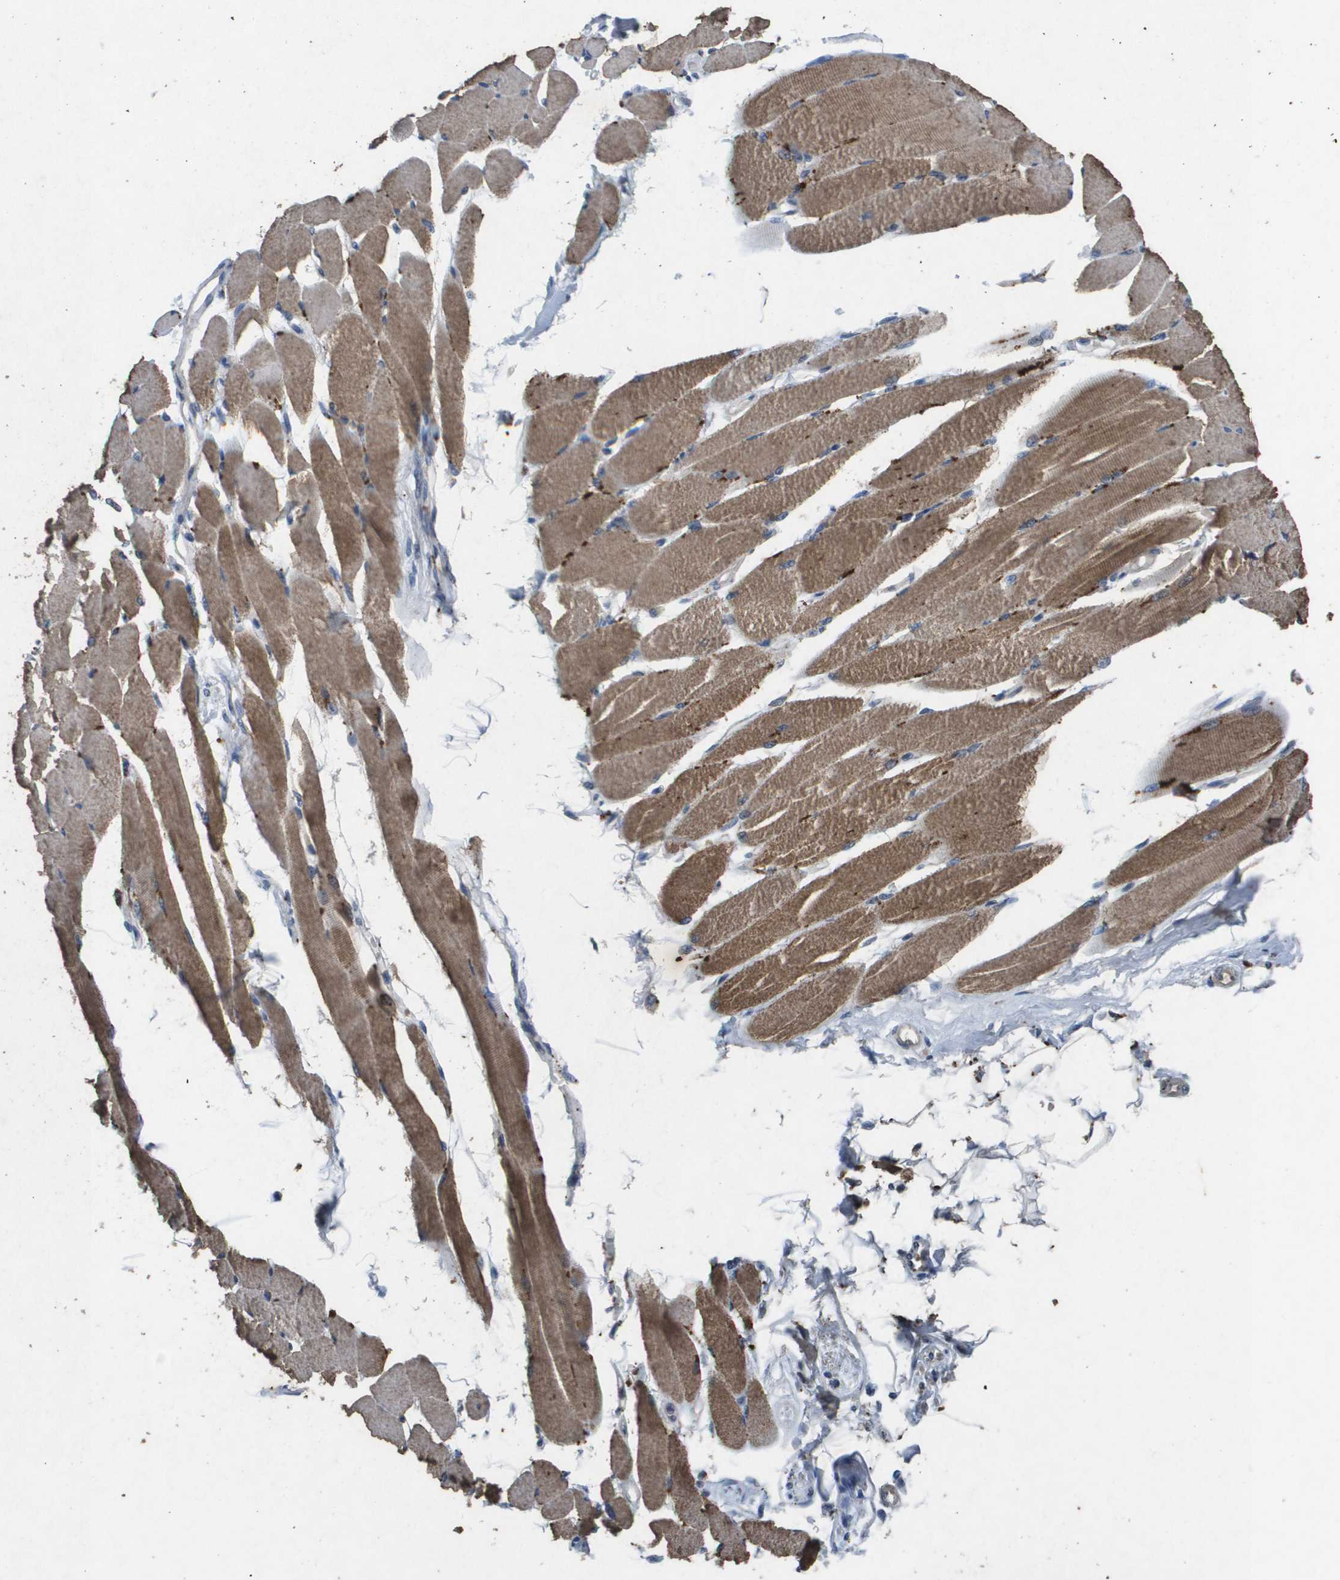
{"staining": {"intensity": "moderate", "quantity": ">75%", "location": "cytoplasmic/membranous"}, "tissue": "skeletal muscle", "cell_type": "Myocytes", "image_type": "normal", "snomed": [{"axis": "morphology", "description": "Normal tissue, NOS"}, {"axis": "topography", "description": "Skeletal muscle"}, {"axis": "topography", "description": "Peripheral nerve tissue"}], "caption": "Normal skeletal muscle demonstrates moderate cytoplasmic/membranous staining in about >75% of myocytes.", "gene": "PROC", "patient": {"sex": "female", "age": 84}}